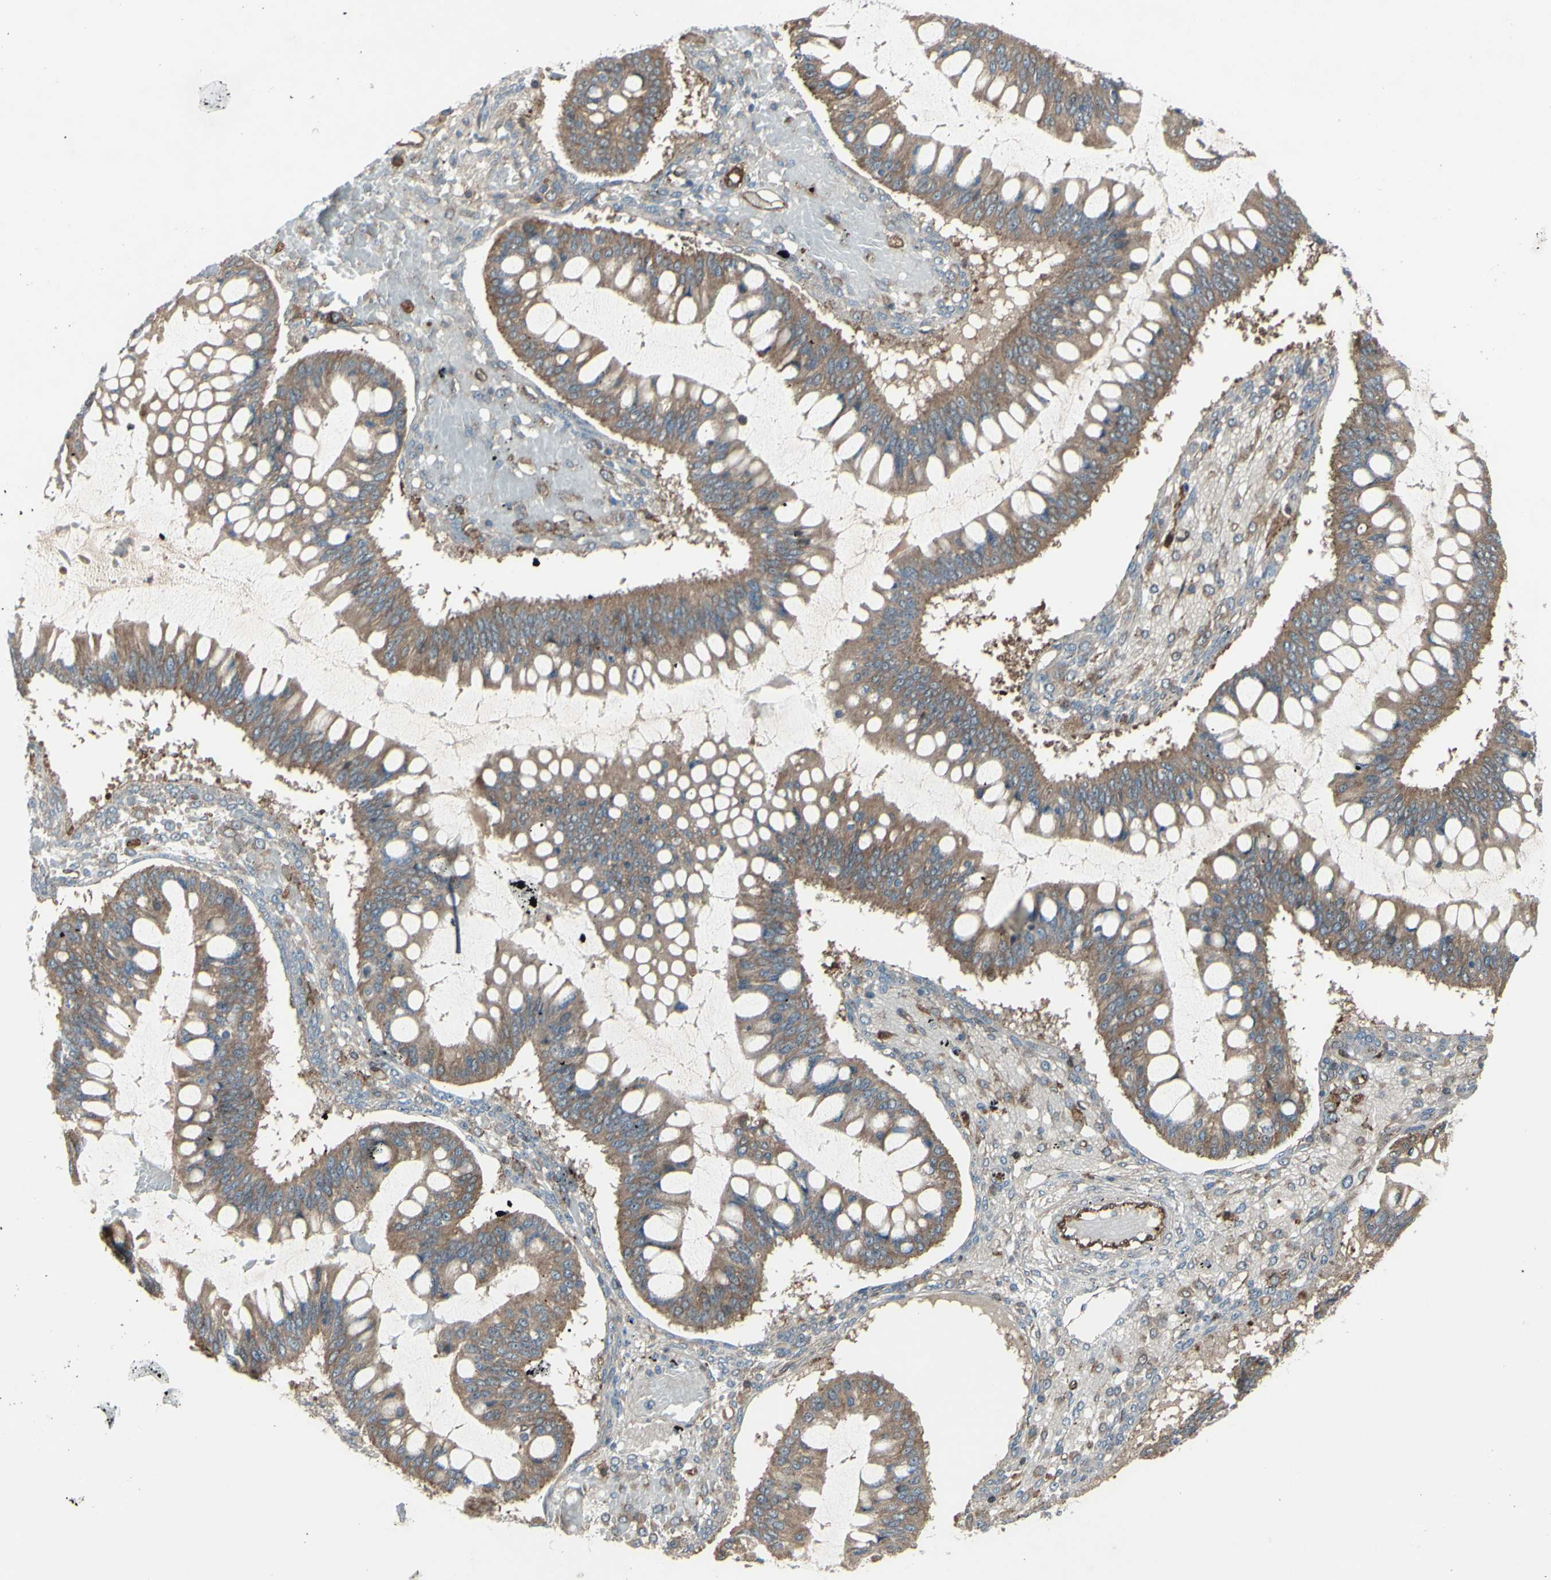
{"staining": {"intensity": "moderate", "quantity": ">75%", "location": "cytoplasmic/membranous"}, "tissue": "ovarian cancer", "cell_type": "Tumor cells", "image_type": "cancer", "snomed": [{"axis": "morphology", "description": "Cystadenocarcinoma, mucinous, NOS"}, {"axis": "topography", "description": "Ovary"}], "caption": "IHC (DAB (3,3'-diaminobenzidine)) staining of human ovarian mucinous cystadenocarcinoma displays moderate cytoplasmic/membranous protein expression in about >75% of tumor cells.", "gene": "IGSF9B", "patient": {"sex": "female", "age": 73}}